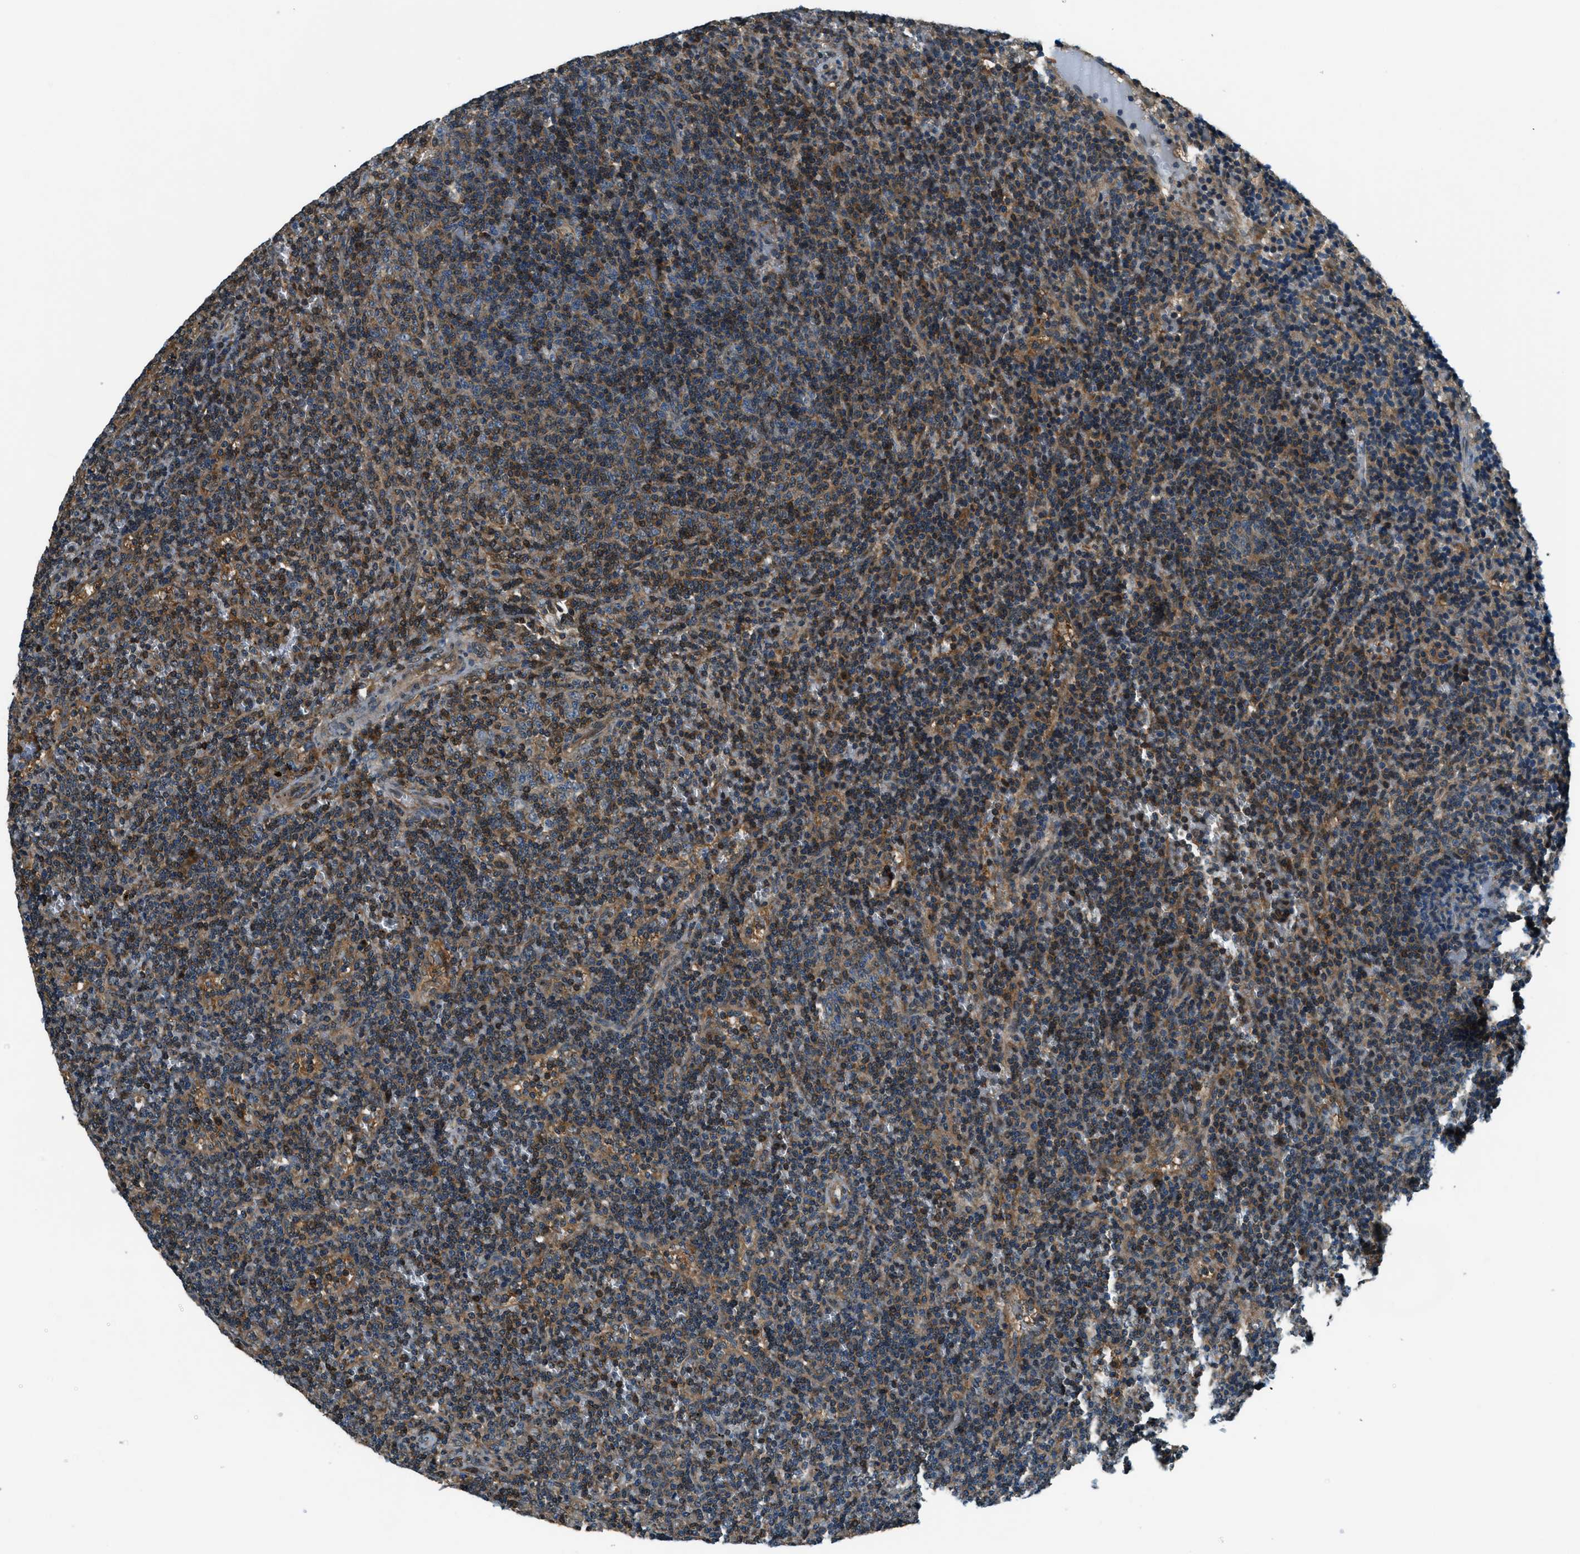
{"staining": {"intensity": "moderate", "quantity": "25%-75%", "location": "cytoplasmic/membranous"}, "tissue": "lymphoma", "cell_type": "Tumor cells", "image_type": "cancer", "snomed": [{"axis": "morphology", "description": "Malignant lymphoma, non-Hodgkin's type, Low grade"}, {"axis": "topography", "description": "Spleen"}], "caption": "Immunohistochemistry of human lymphoma displays medium levels of moderate cytoplasmic/membranous expression in approximately 25%-75% of tumor cells. Using DAB (brown) and hematoxylin (blue) stains, captured at high magnification using brightfield microscopy.", "gene": "HEBP2", "patient": {"sex": "female", "age": 50}}